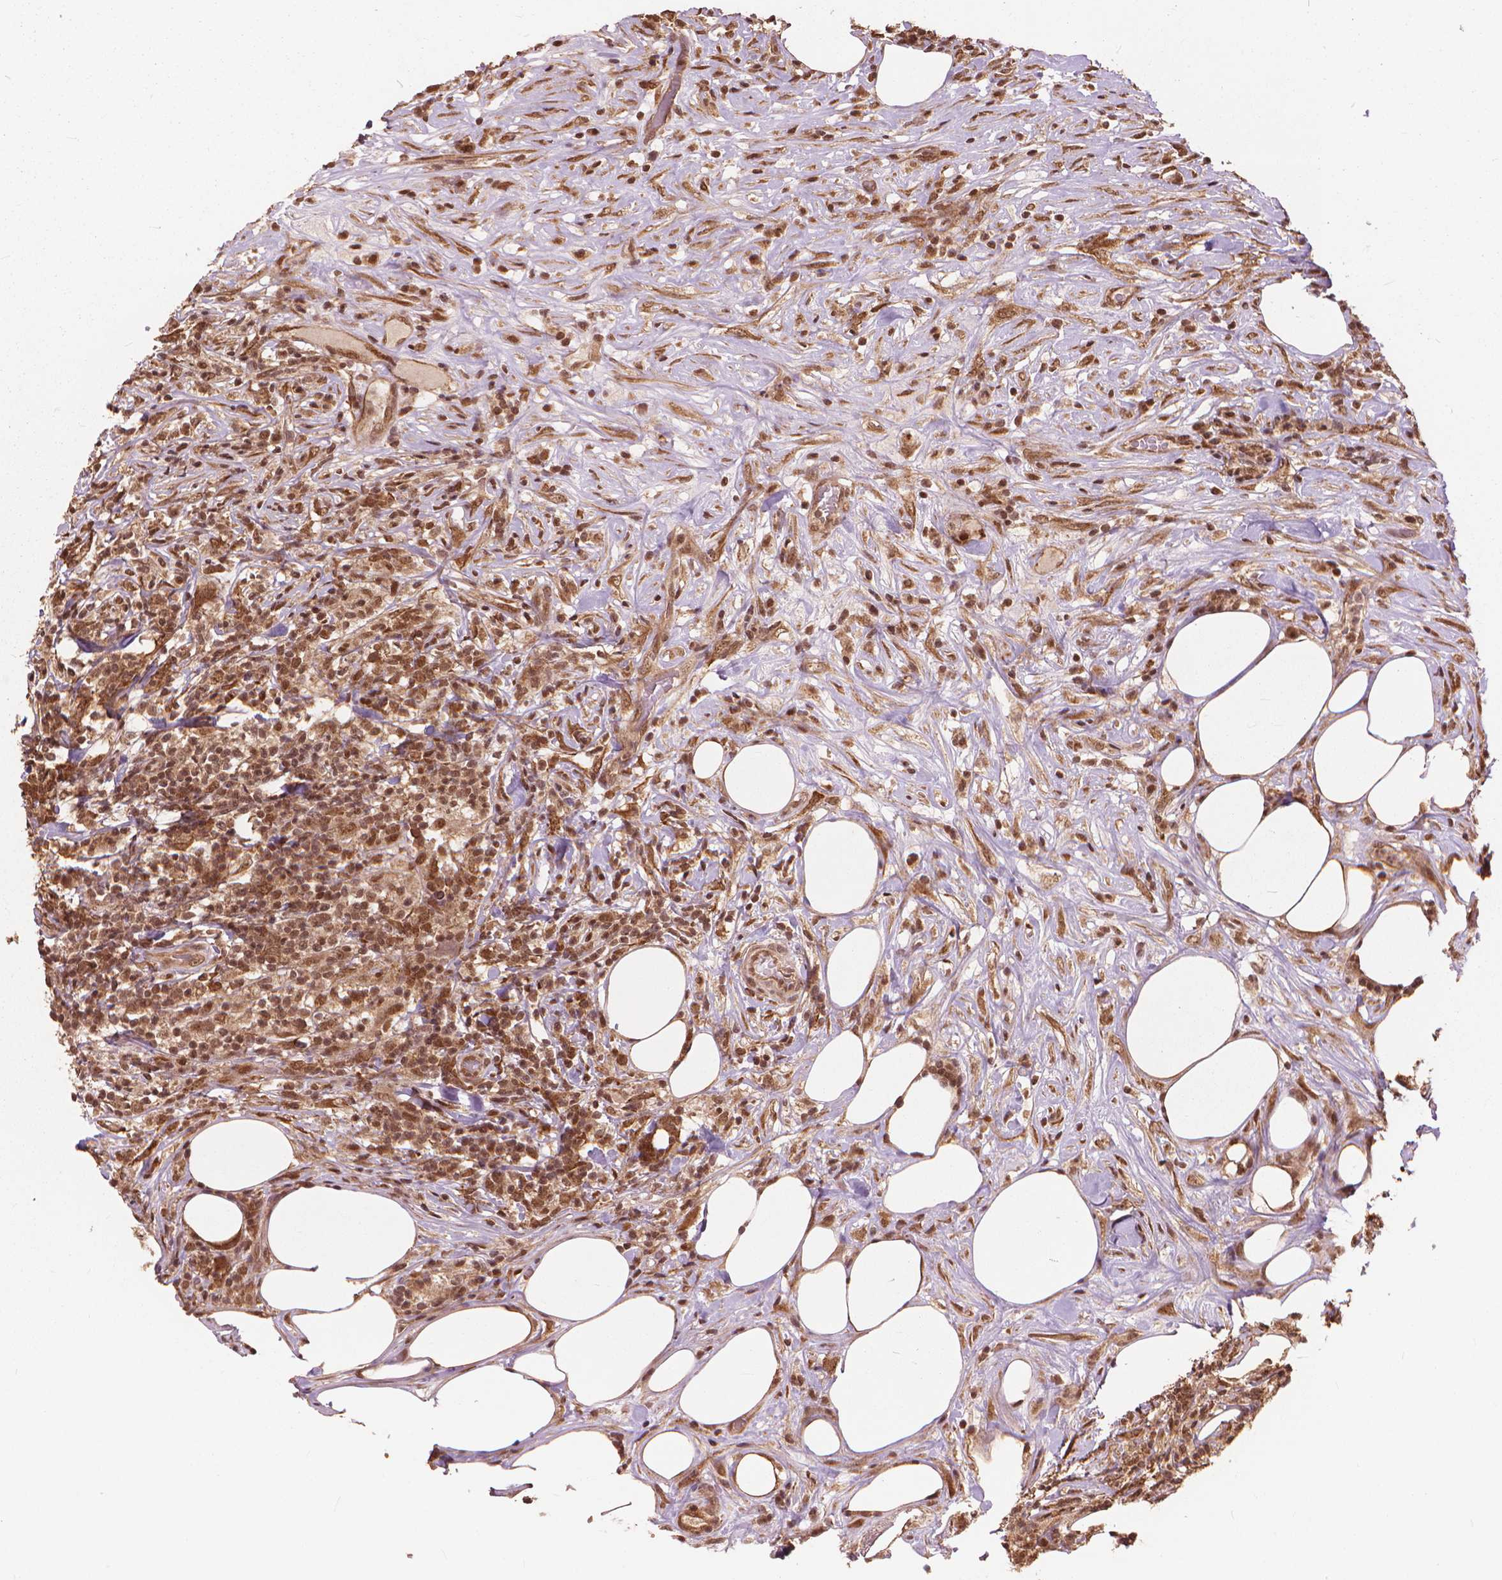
{"staining": {"intensity": "moderate", "quantity": ">75%", "location": "cytoplasmic/membranous,nuclear"}, "tissue": "lymphoma", "cell_type": "Tumor cells", "image_type": "cancer", "snomed": [{"axis": "morphology", "description": "Malignant lymphoma, non-Hodgkin's type, High grade"}, {"axis": "topography", "description": "Lymph node"}], "caption": "Lymphoma stained with DAB (3,3'-diaminobenzidine) IHC displays medium levels of moderate cytoplasmic/membranous and nuclear positivity in about >75% of tumor cells.", "gene": "SSU72", "patient": {"sex": "female", "age": 84}}